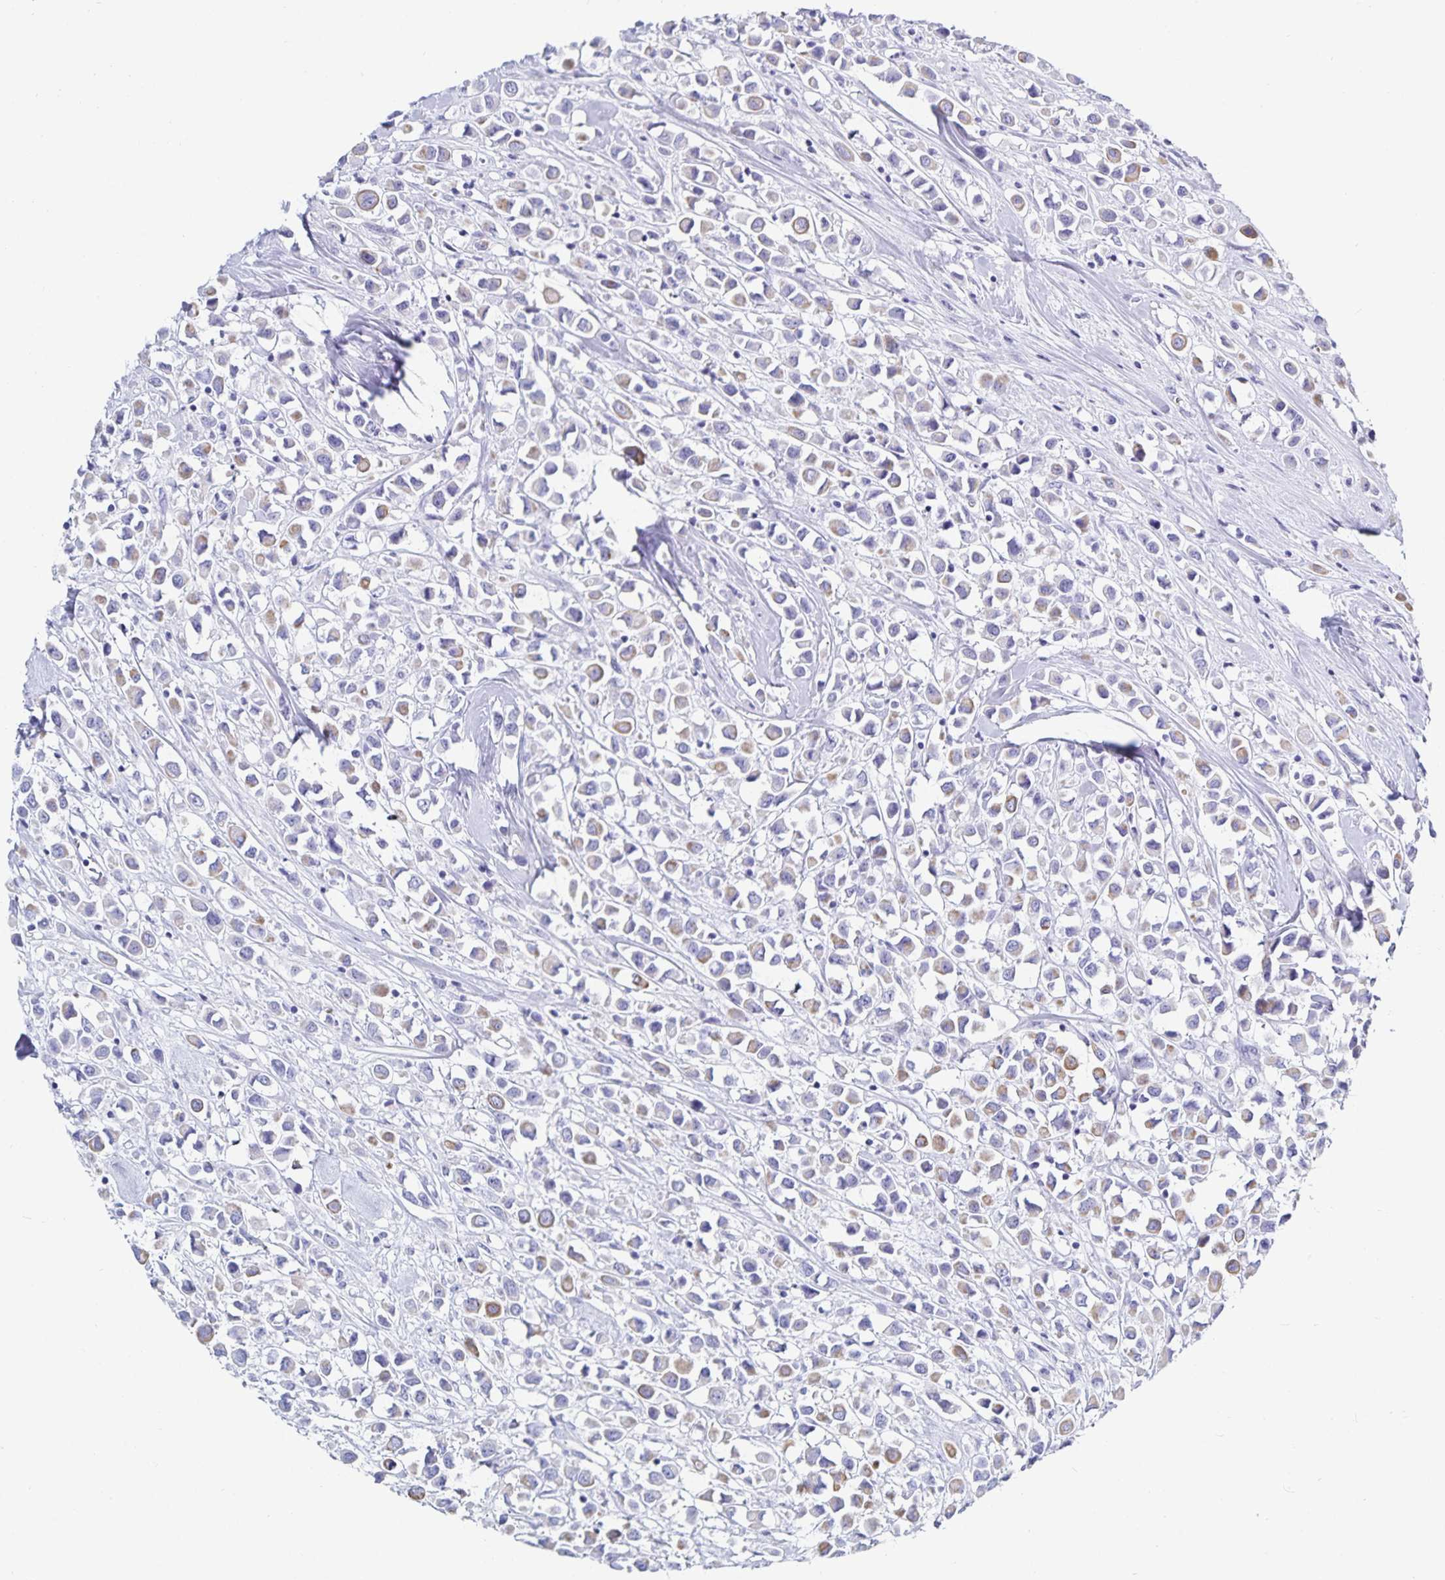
{"staining": {"intensity": "weak", "quantity": "25%-75%", "location": "cytoplasmic/membranous"}, "tissue": "breast cancer", "cell_type": "Tumor cells", "image_type": "cancer", "snomed": [{"axis": "morphology", "description": "Duct carcinoma"}, {"axis": "topography", "description": "Breast"}], "caption": "Breast cancer tissue exhibits weak cytoplasmic/membranous expression in approximately 25%-75% of tumor cells", "gene": "C19orf73", "patient": {"sex": "female", "age": 61}}